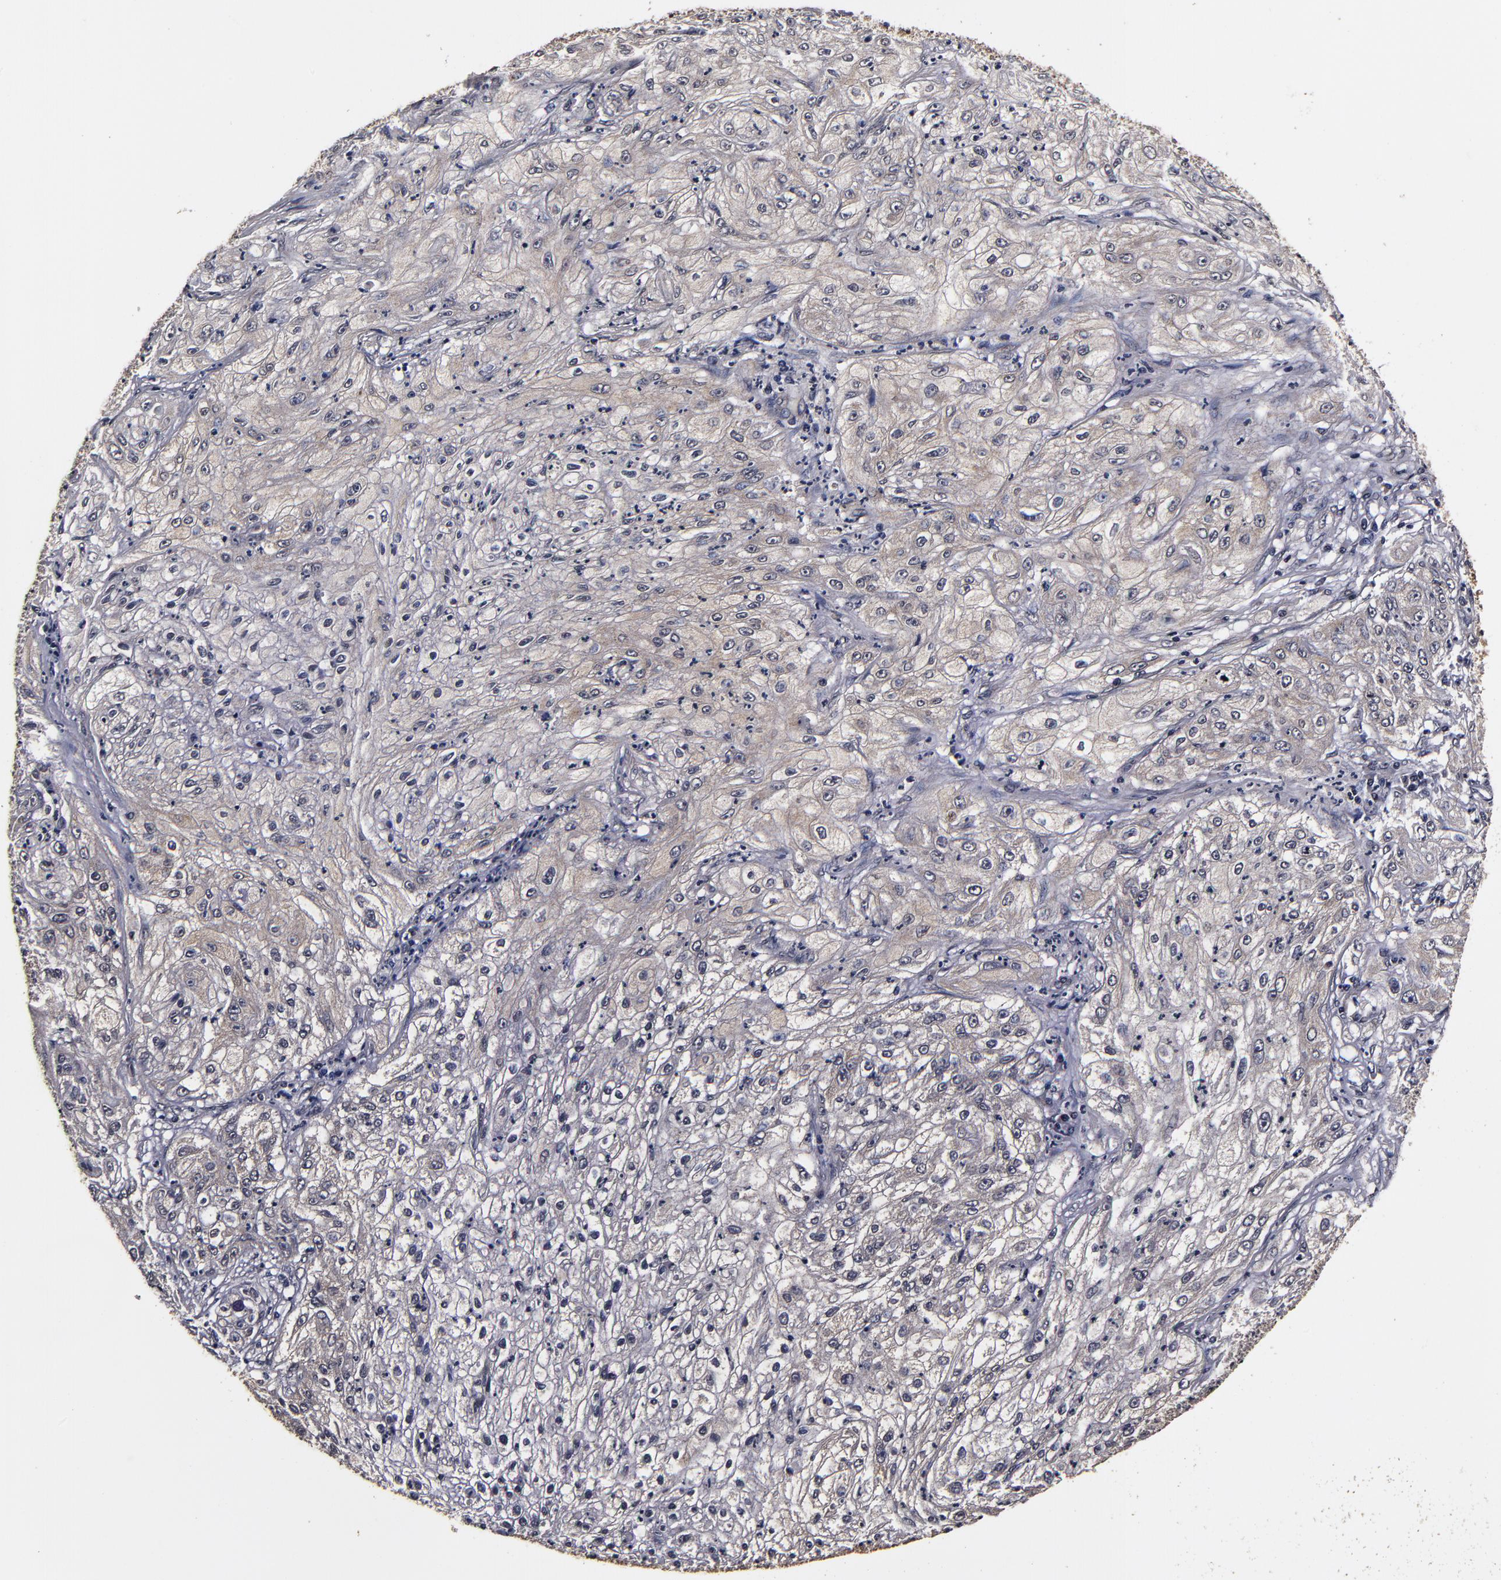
{"staining": {"intensity": "weak", "quantity": "25%-75%", "location": "cytoplasmic/membranous"}, "tissue": "lung cancer", "cell_type": "Tumor cells", "image_type": "cancer", "snomed": [{"axis": "morphology", "description": "Inflammation, NOS"}, {"axis": "morphology", "description": "Squamous cell carcinoma, NOS"}, {"axis": "topography", "description": "Lymph node"}, {"axis": "topography", "description": "Soft tissue"}, {"axis": "topography", "description": "Lung"}], "caption": "Immunohistochemistry image of neoplastic tissue: lung cancer stained using immunohistochemistry (IHC) shows low levels of weak protein expression localized specifically in the cytoplasmic/membranous of tumor cells, appearing as a cytoplasmic/membranous brown color.", "gene": "MMP15", "patient": {"sex": "male", "age": 66}}